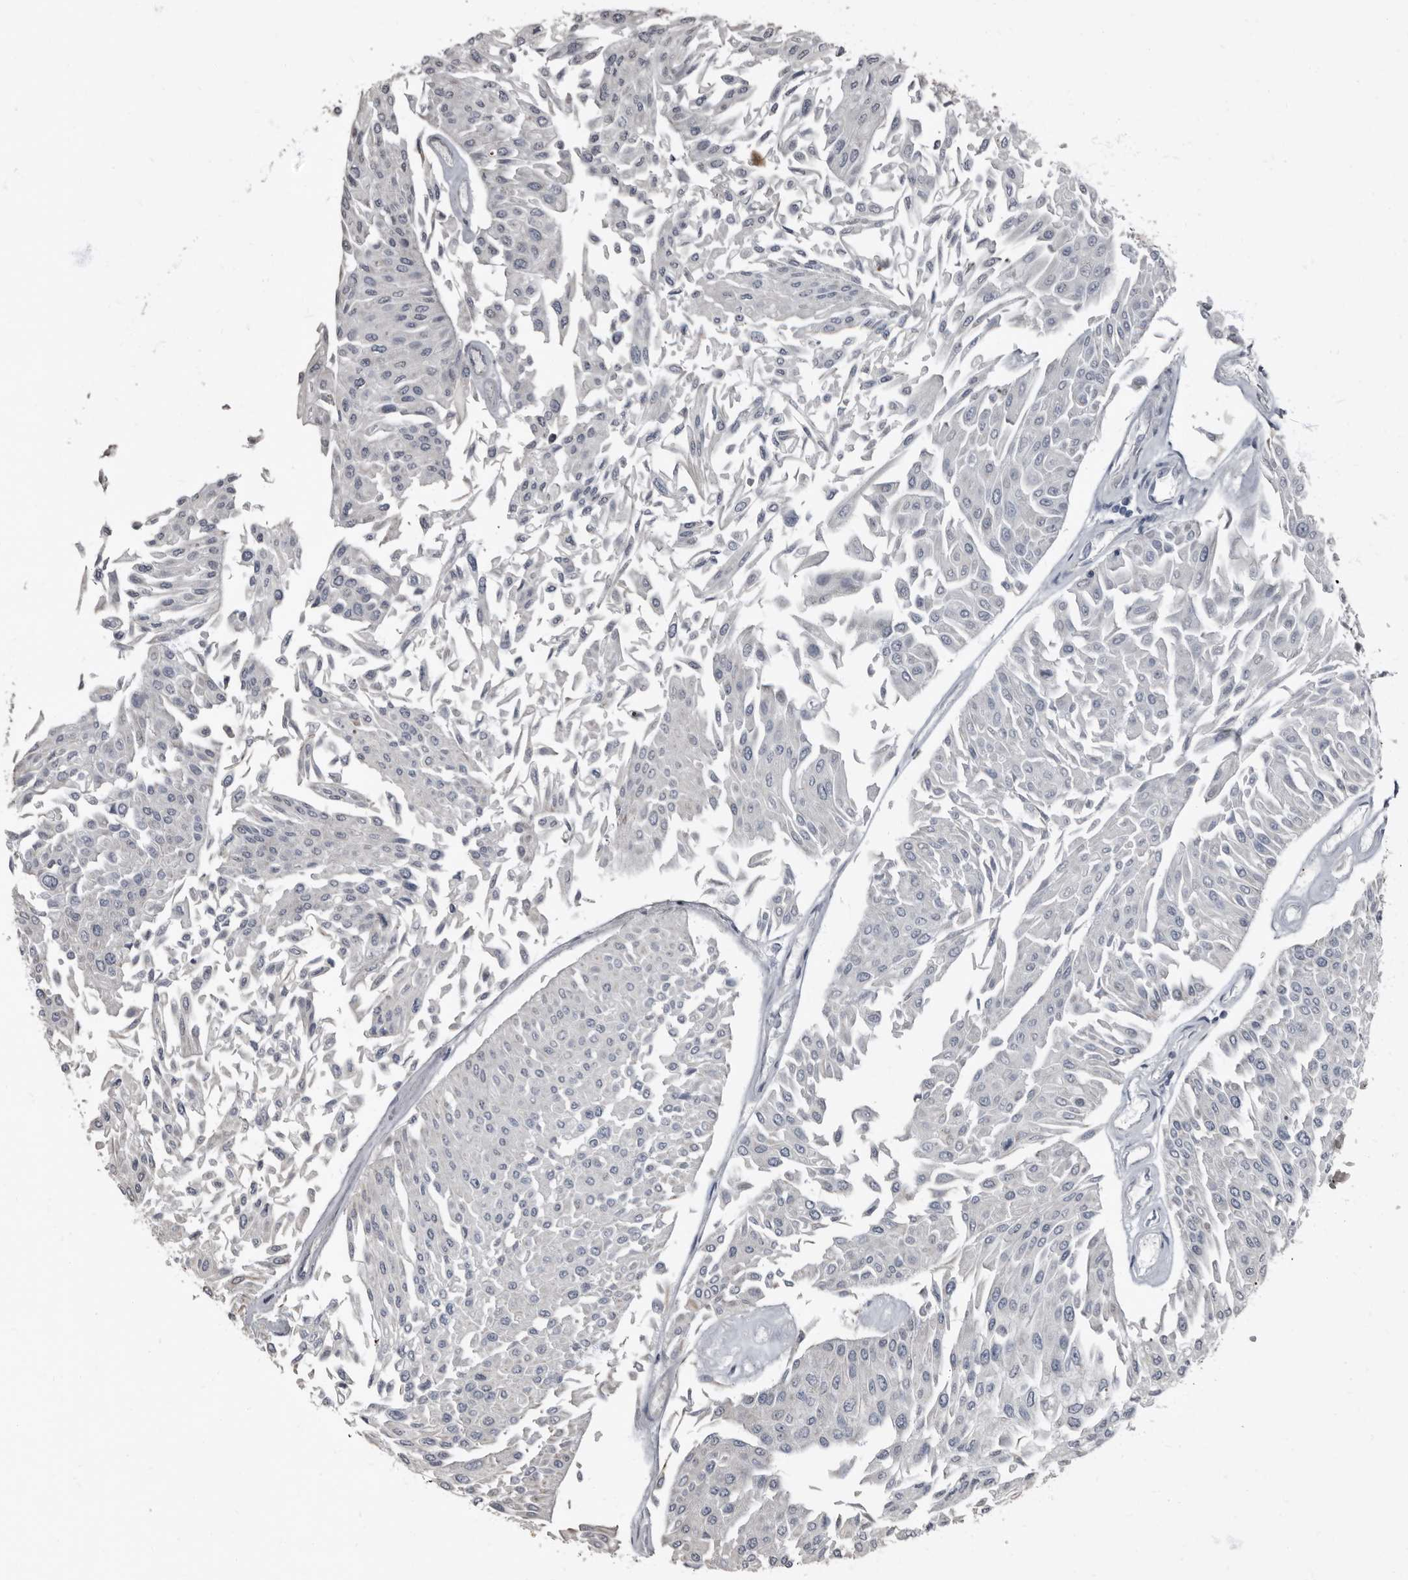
{"staining": {"intensity": "negative", "quantity": "none", "location": "none"}, "tissue": "urothelial cancer", "cell_type": "Tumor cells", "image_type": "cancer", "snomed": [{"axis": "morphology", "description": "Urothelial carcinoma, Low grade"}, {"axis": "topography", "description": "Urinary bladder"}], "caption": "Immunohistochemistry (IHC) image of human urothelial cancer stained for a protein (brown), which shows no positivity in tumor cells.", "gene": "TPD52L1", "patient": {"sex": "male", "age": 67}}